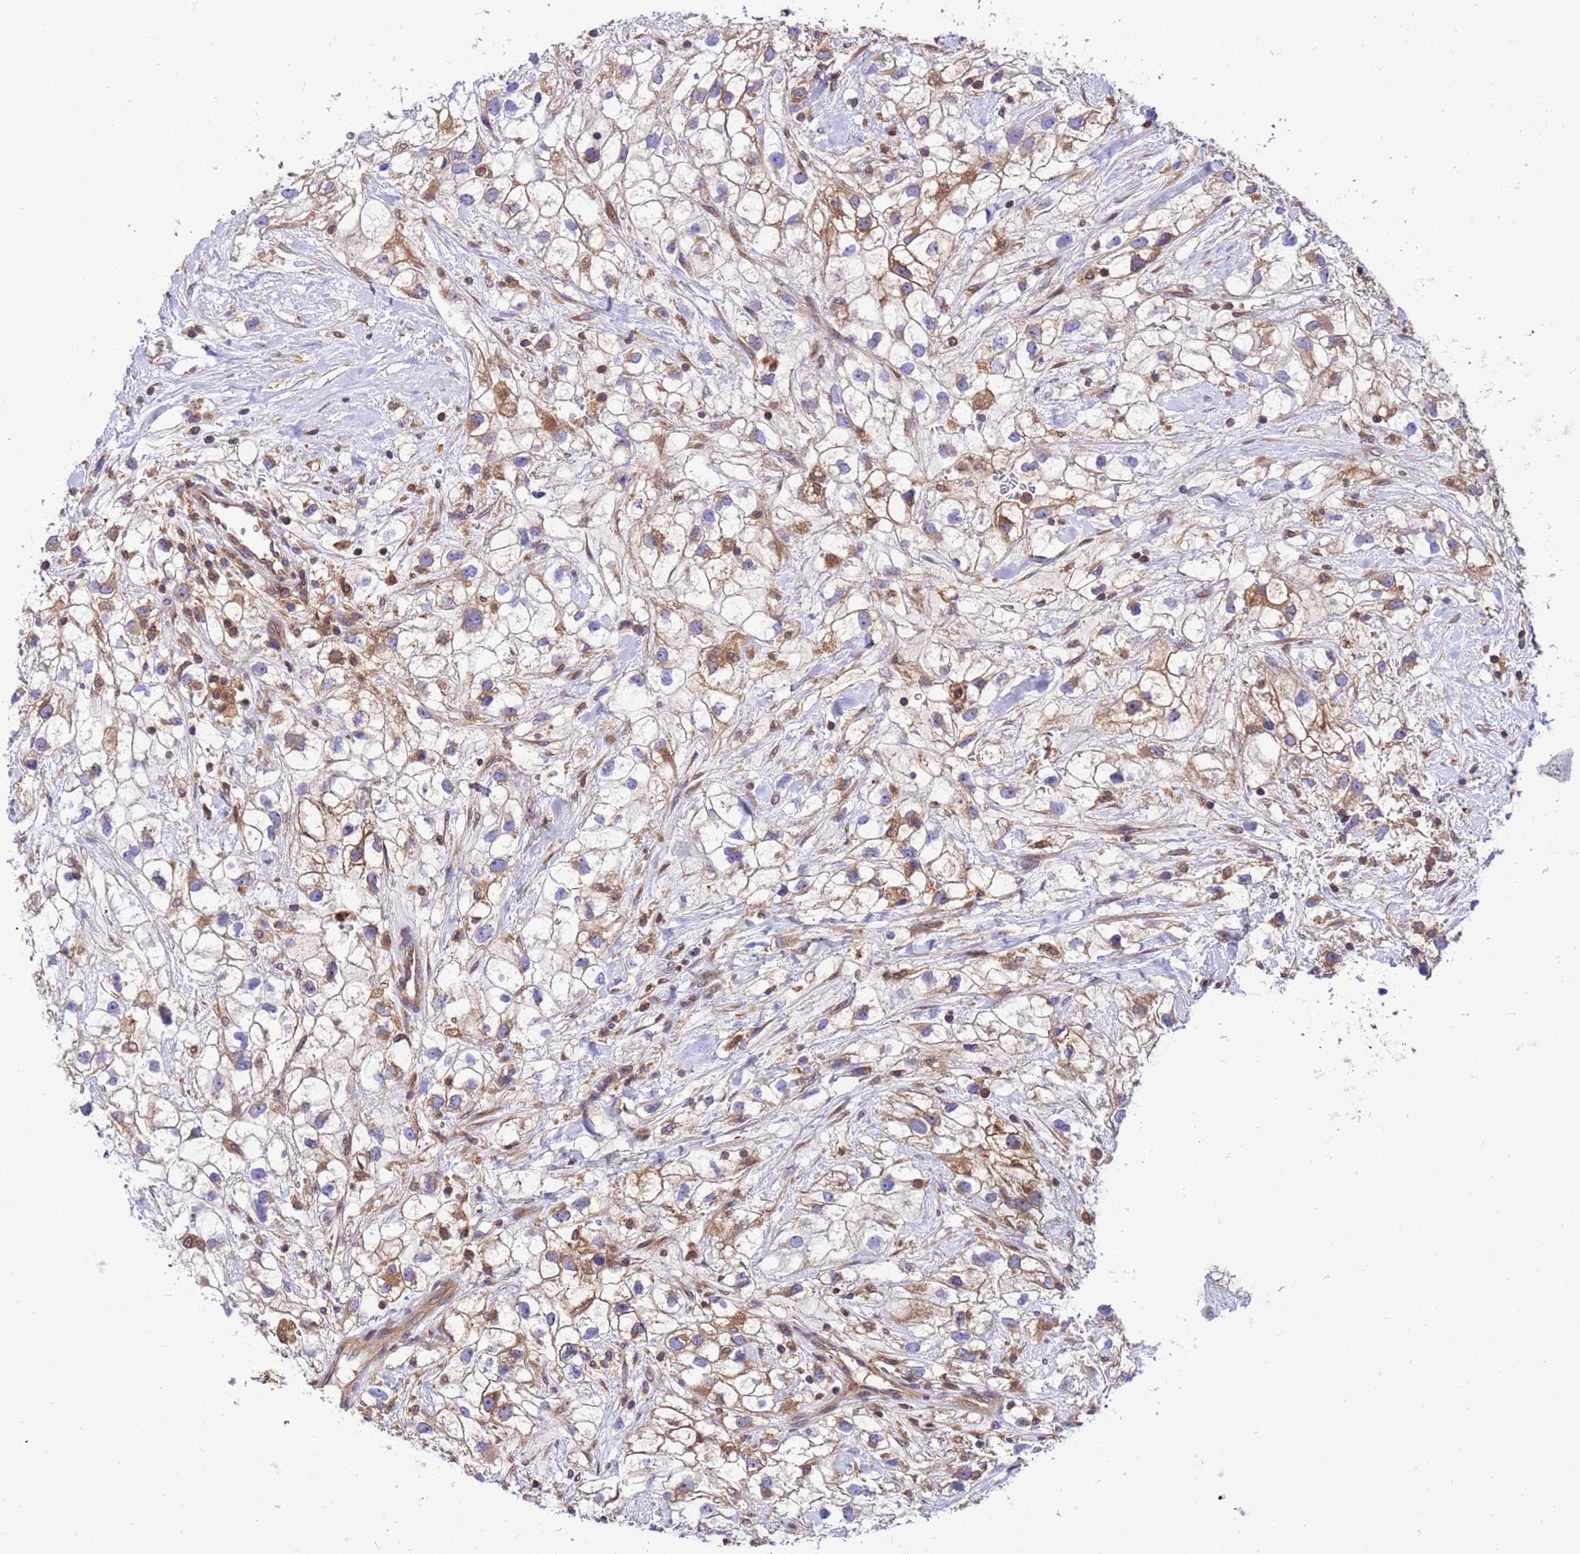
{"staining": {"intensity": "moderate", "quantity": "<25%", "location": "cytoplasmic/membranous"}, "tissue": "renal cancer", "cell_type": "Tumor cells", "image_type": "cancer", "snomed": [{"axis": "morphology", "description": "Adenocarcinoma, NOS"}, {"axis": "topography", "description": "Kidney"}], "caption": "A brown stain highlights moderate cytoplasmic/membranous positivity of a protein in renal cancer (adenocarcinoma) tumor cells.", "gene": "GET3", "patient": {"sex": "male", "age": 59}}